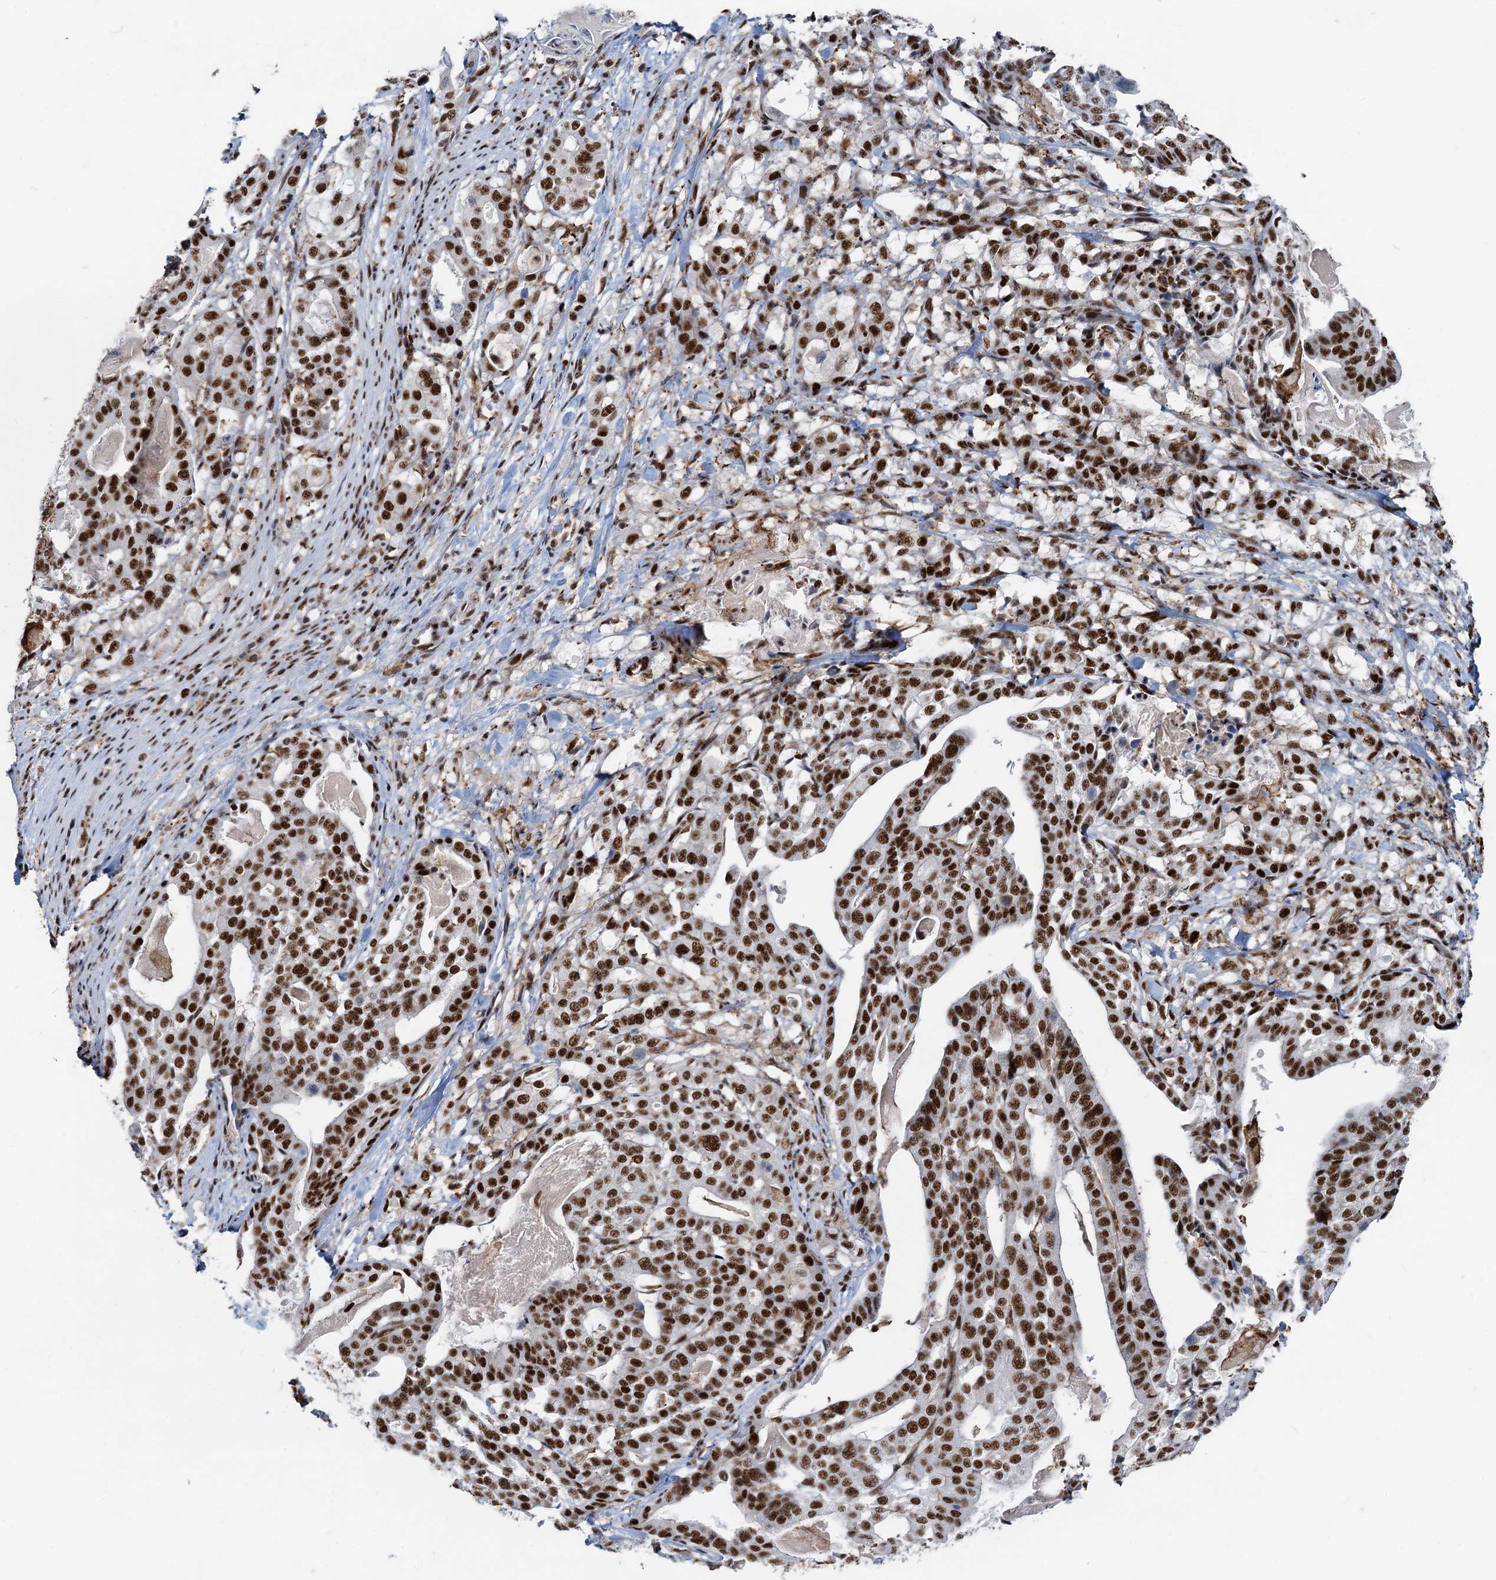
{"staining": {"intensity": "strong", "quantity": ">75%", "location": "nuclear"}, "tissue": "stomach cancer", "cell_type": "Tumor cells", "image_type": "cancer", "snomed": [{"axis": "morphology", "description": "Adenocarcinoma, NOS"}, {"axis": "topography", "description": "Stomach"}], "caption": "Strong nuclear expression for a protein is identified in about >75% of tumor cells of adenocarcinoma (stomach) using immunohistochemistry (IHC).", "gene": "RBM26", "patient": {"sex": "male", "age": 48}}